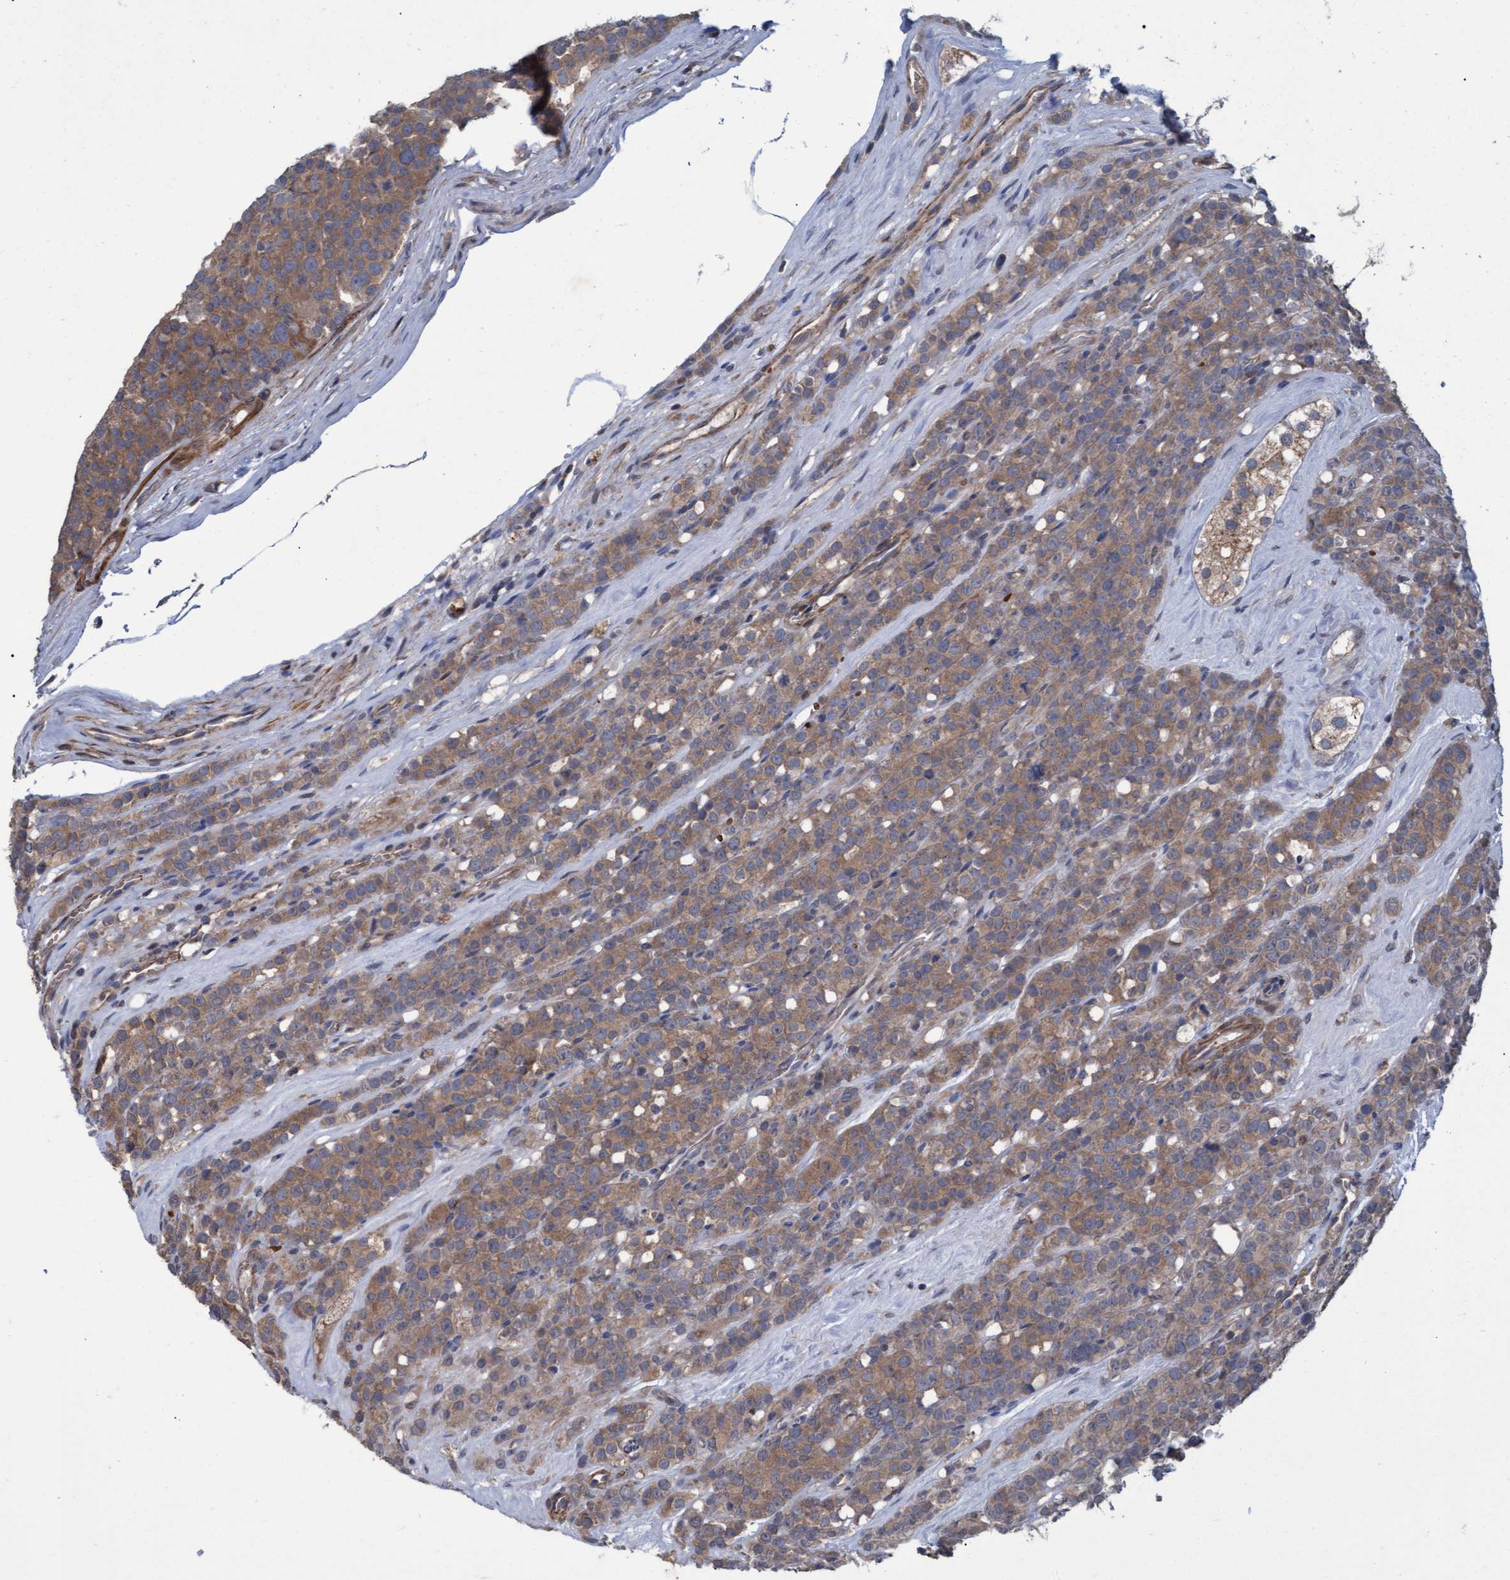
{"staining": {"intensity": "moderate", "quantity": ">75%", "location": "cytoplasmic/membranous"}, "tissue": "testis cancer", "cell_type": "Tumor cells", "image_type": "cancer", "snomed": [{"axis": "morphology", "description": "Seminoma, NOS"}, {"axis": "topography", "description": "Testis"}], "caption": "A brown stain highlights moderate cytoplasmic/membranous expression of a protein in human testis cancer (seminoma) tumor cells.", "gene": "NAA15", "patient": {"sex": "male", "age": 71}}